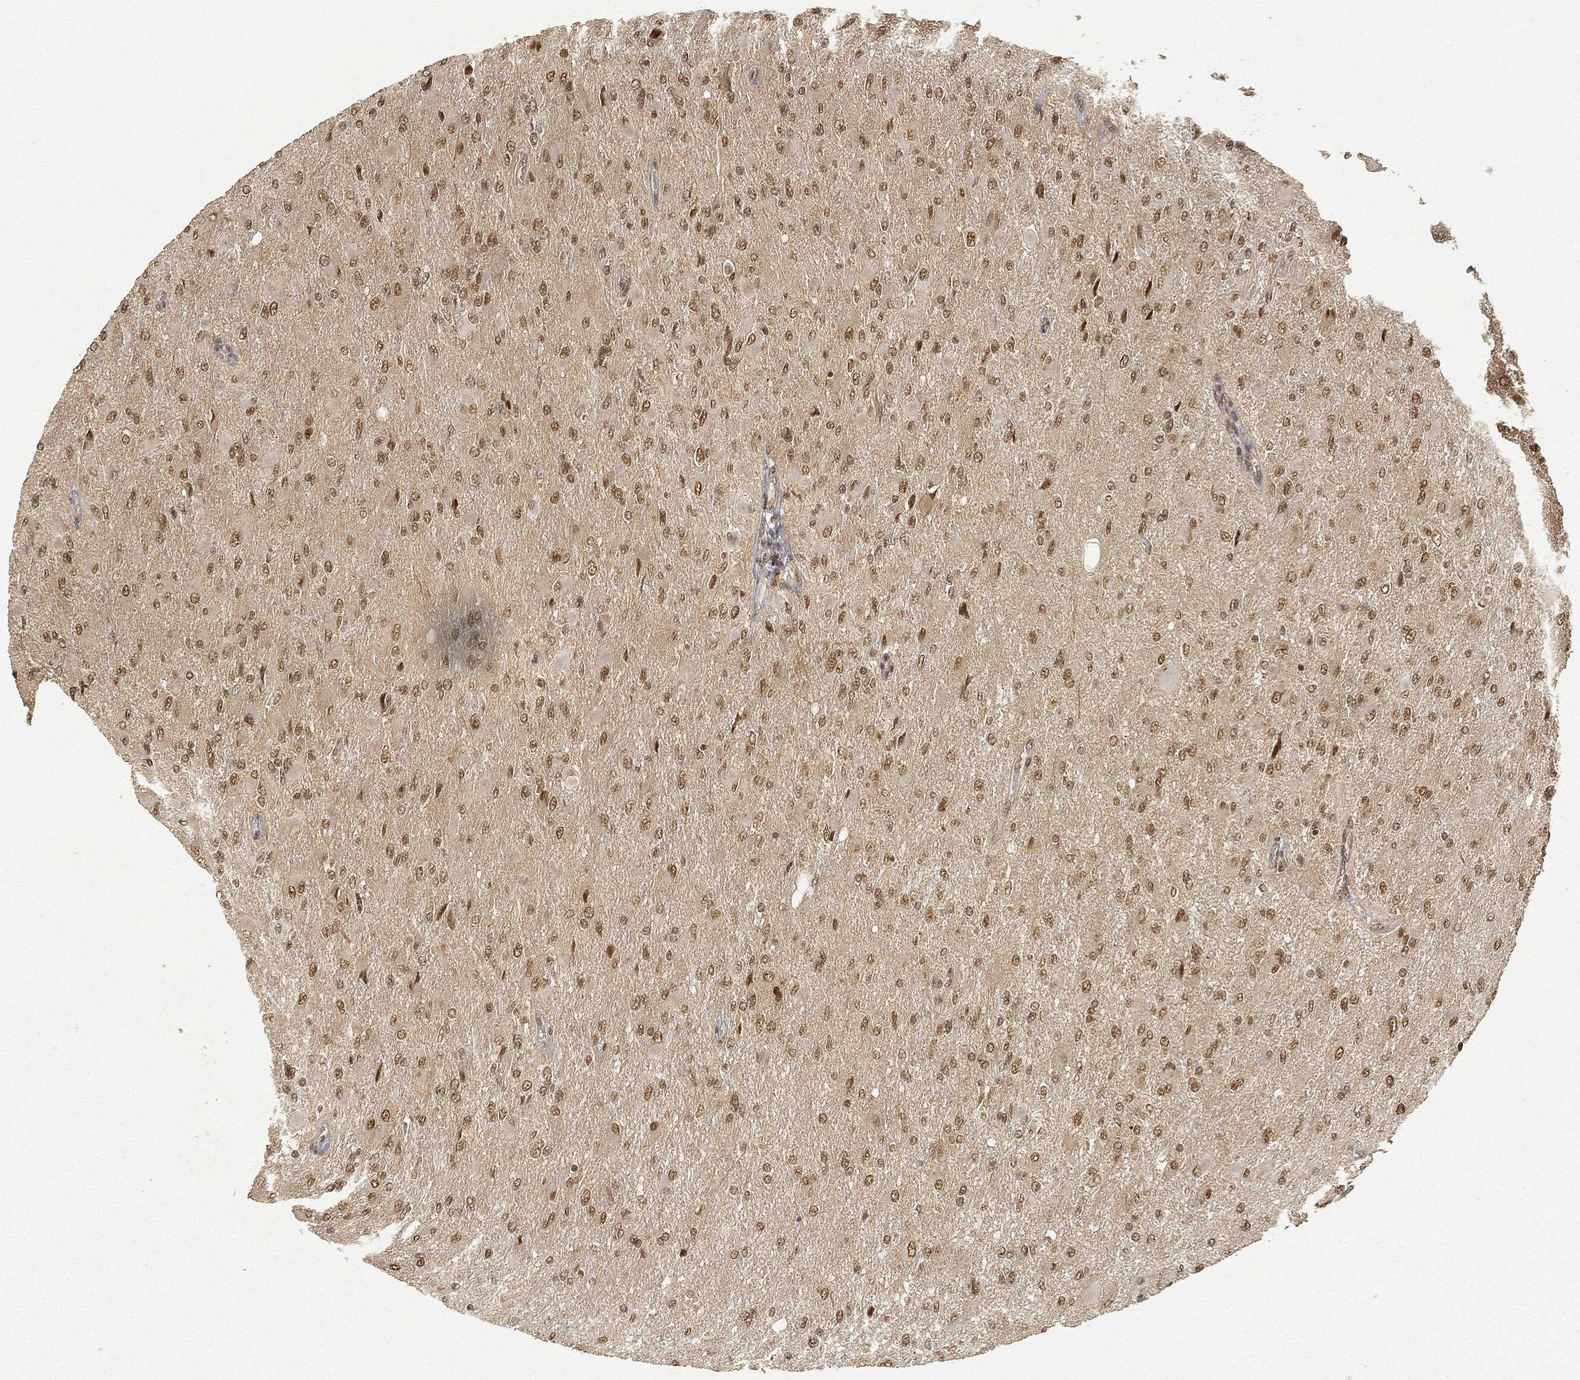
{"staining": {"intensity": "moderate", "quantity": ">75%", "location": "nuclear"}, "tissue": "glioma", "cell_type": "Tumor cells", "image_type": "cancer", "snomed": [{"axis": "morphology", "description": "Glioma, malignant, High grade"}, {"axis": "topography", "description": "Cerebral cortex"}], "caption": "The photomicrograph exhibits immunohistochemical staining of malignant glioma (high-grade). There is moderate nuclear positivity is seen in about >75% of tumor cells.", "gene": "CIB1", "patient": {"sex": "female", "age": 36}}